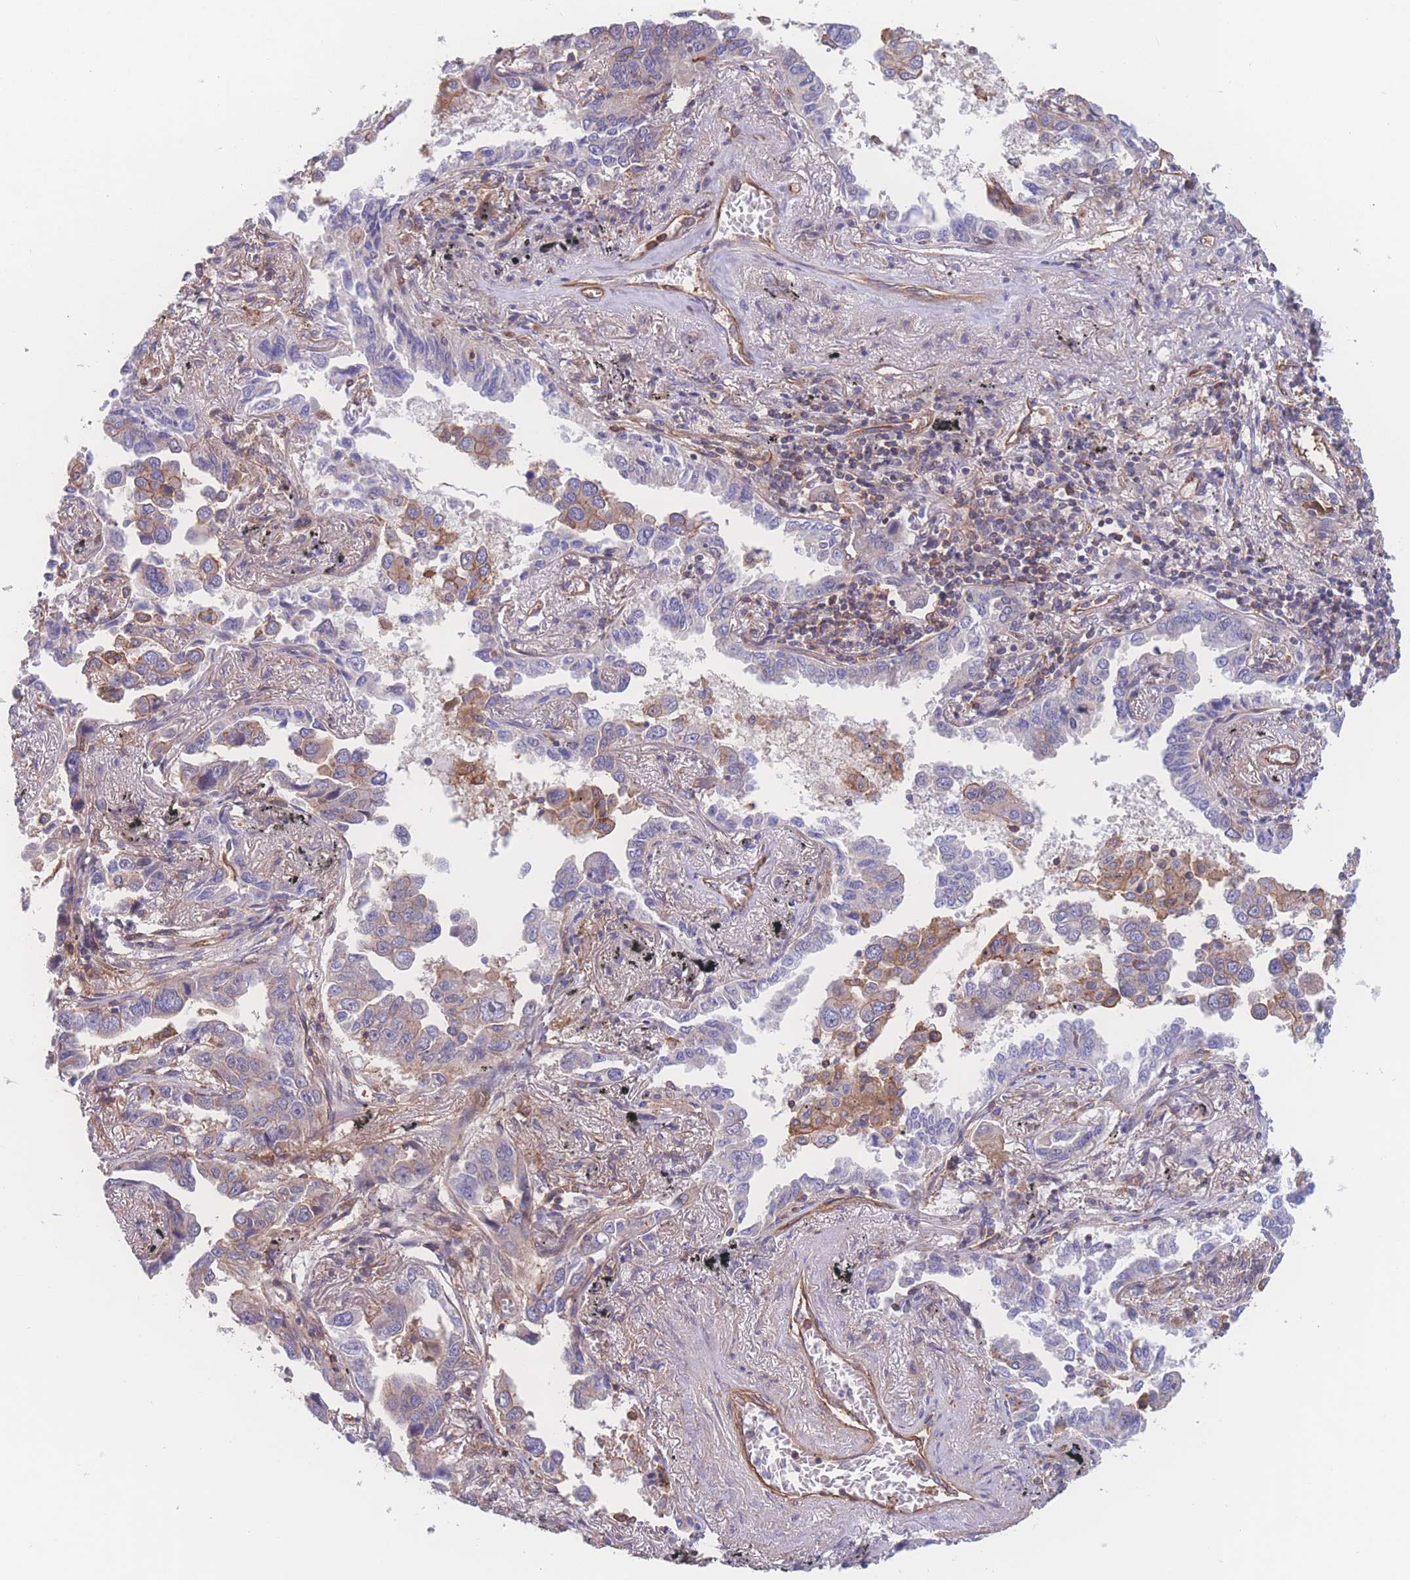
{"staining": {"intensity": "moderate", "quantity": "<25%", "location": "cytoplasmic/membranous"}, "tissue": "lung cancer", "cell_type": "Tumor cells", "image_type": "cancer", "snomed": [{"axis": "morphology", "description": "Adenocarcinoma, NOS"}, {"axis": "topography", "description": "Lung"}], "caption": "This is an image of immunohistochemistry staining of lung cancer (adenocarcinoma), which shows moderate staining in the cytoplasmic/membranous of tumor cells.", "gene": "CFAP97", "patient": {"sex": "male", "age": 67}}